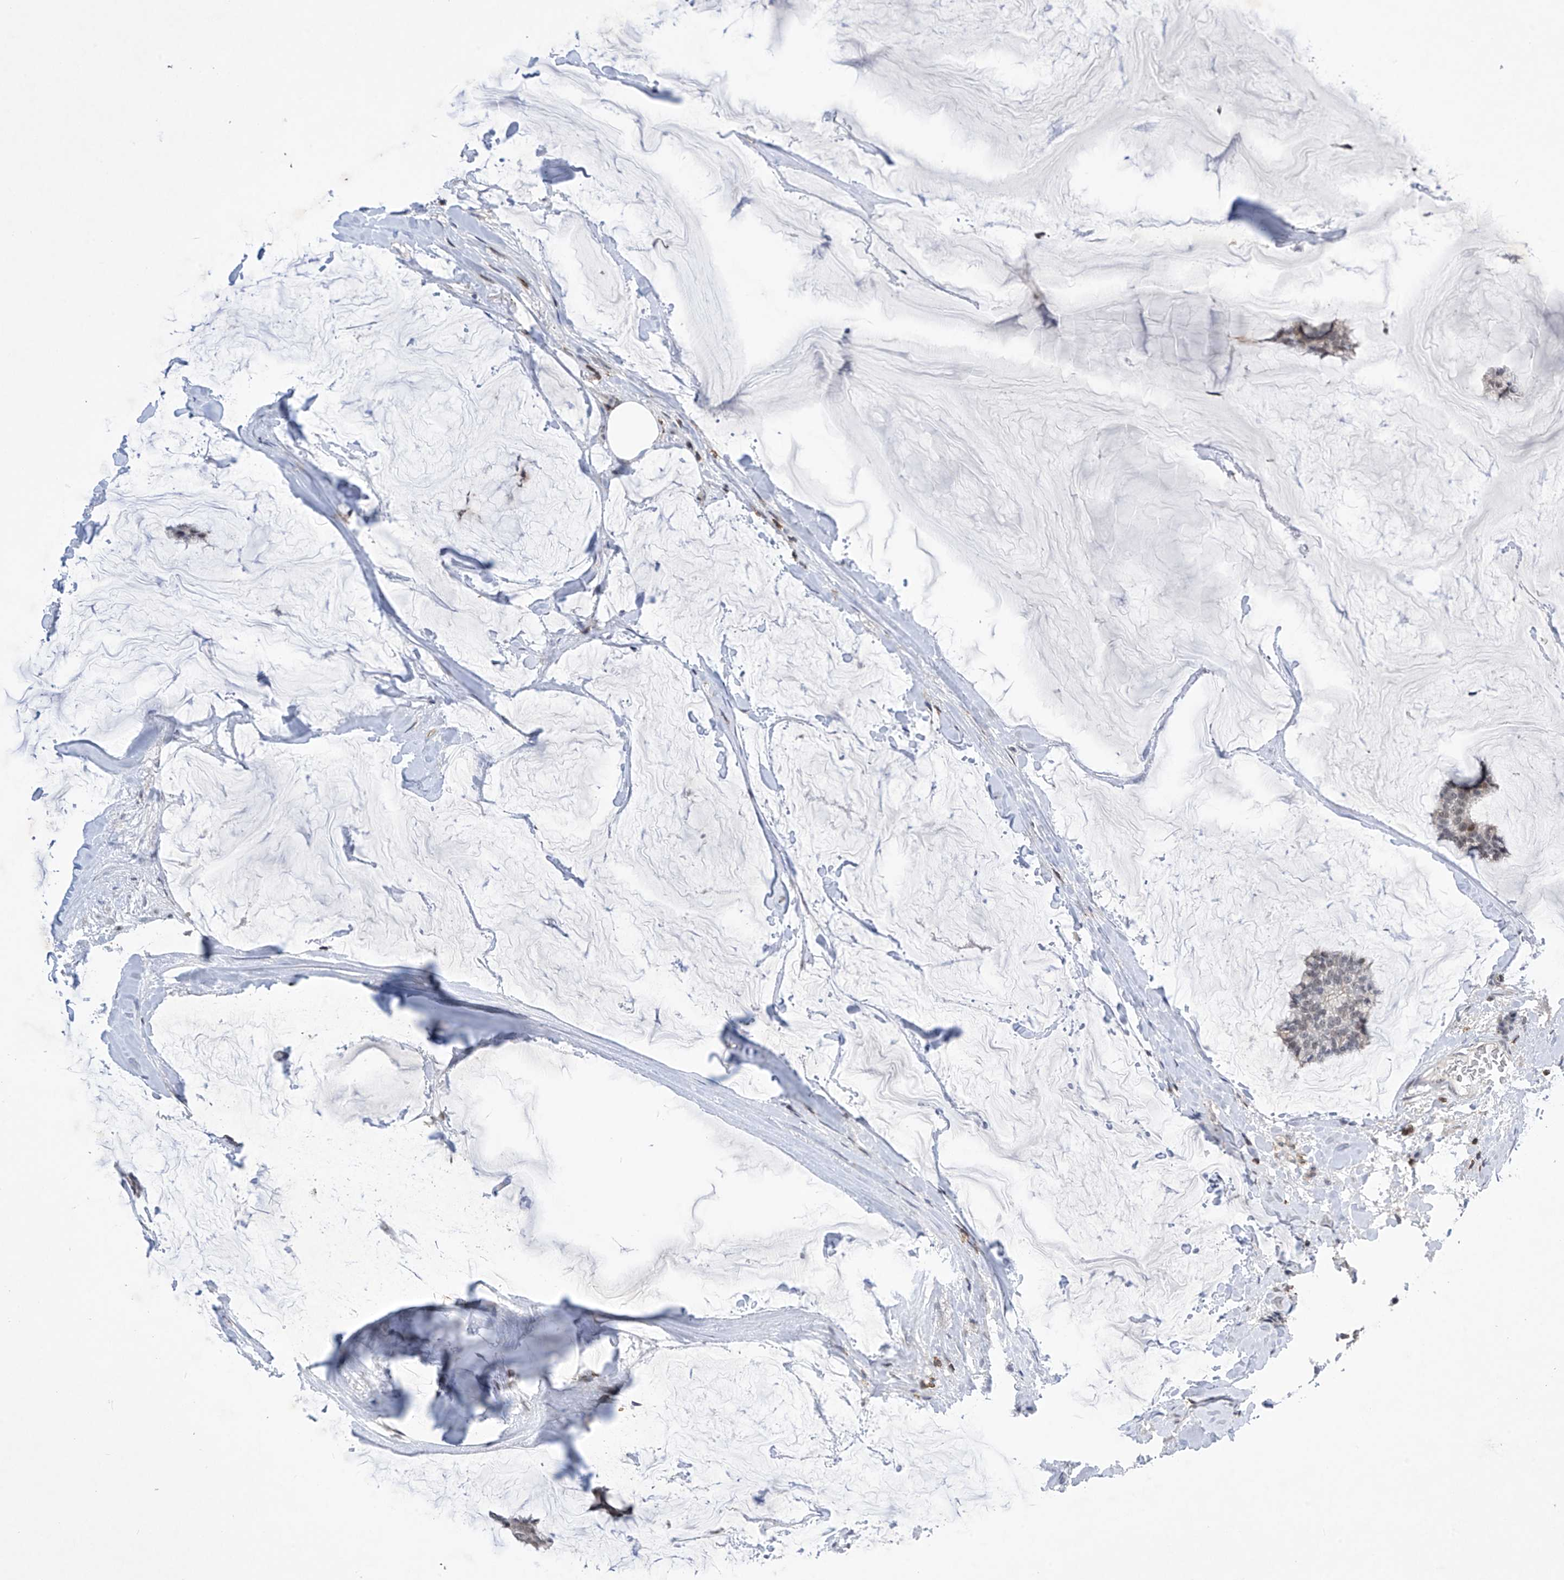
{"staining": {"intensity": "weak", "quantity": "25%-75%", "location": "nuclear"}, "tissue": "breast cancer", "cell_type": "Tumor cells", "image_type": "cancer", "snomed": [{"axis": "morphology", "description": "Duct carcinoma"}, {"axis": "topography", "description": "Breast"}], "caption": "Protein expression analysis of breast cancer displays weak nuclear staining in about 25%-75% of tumor cells.", "gene": "MSL3", "patient": {"sex": "female", "age": 93}}